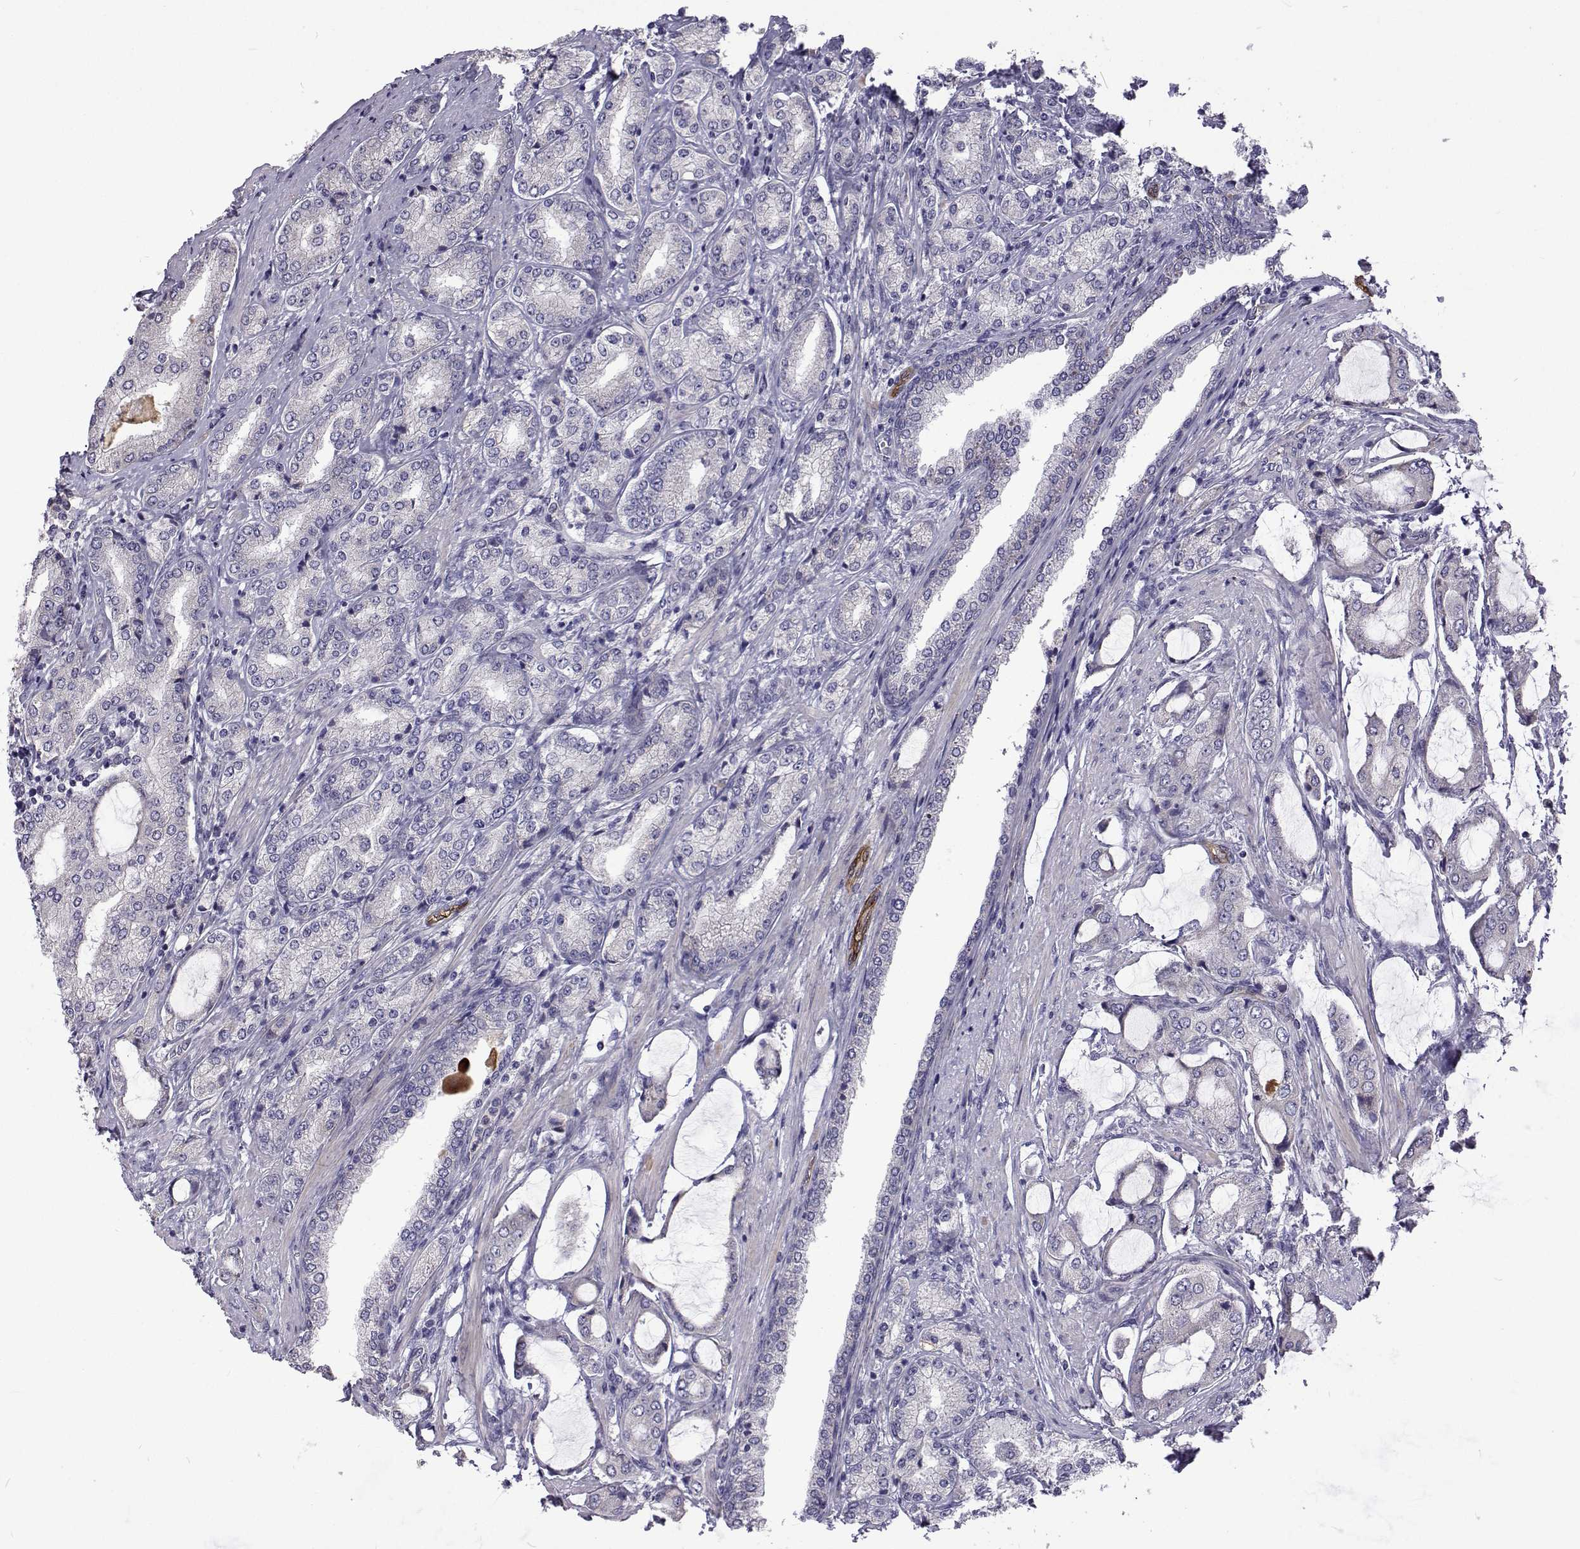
{"staining": {"intensity": "weak", "quantity": "<25%", "location": "cytoplasmic/membranous"}, "tissue": "prostate cancer", "cell_type": "Tumor cells", "image_type": "cancer", "snomed": [{"axis": "morphology", "description": "Adenocarcinoma, NOS"}, {"axis": "topography", "description": "Prostate"}], "caption": "The image exhibits no significant positivity in tumor cells of prostate cancer (adenocarcinoma). (DAB IHC with hematoxylin counter stain).", "gene": "NPR3", "patient": {"sex": "male", "age": 63}}